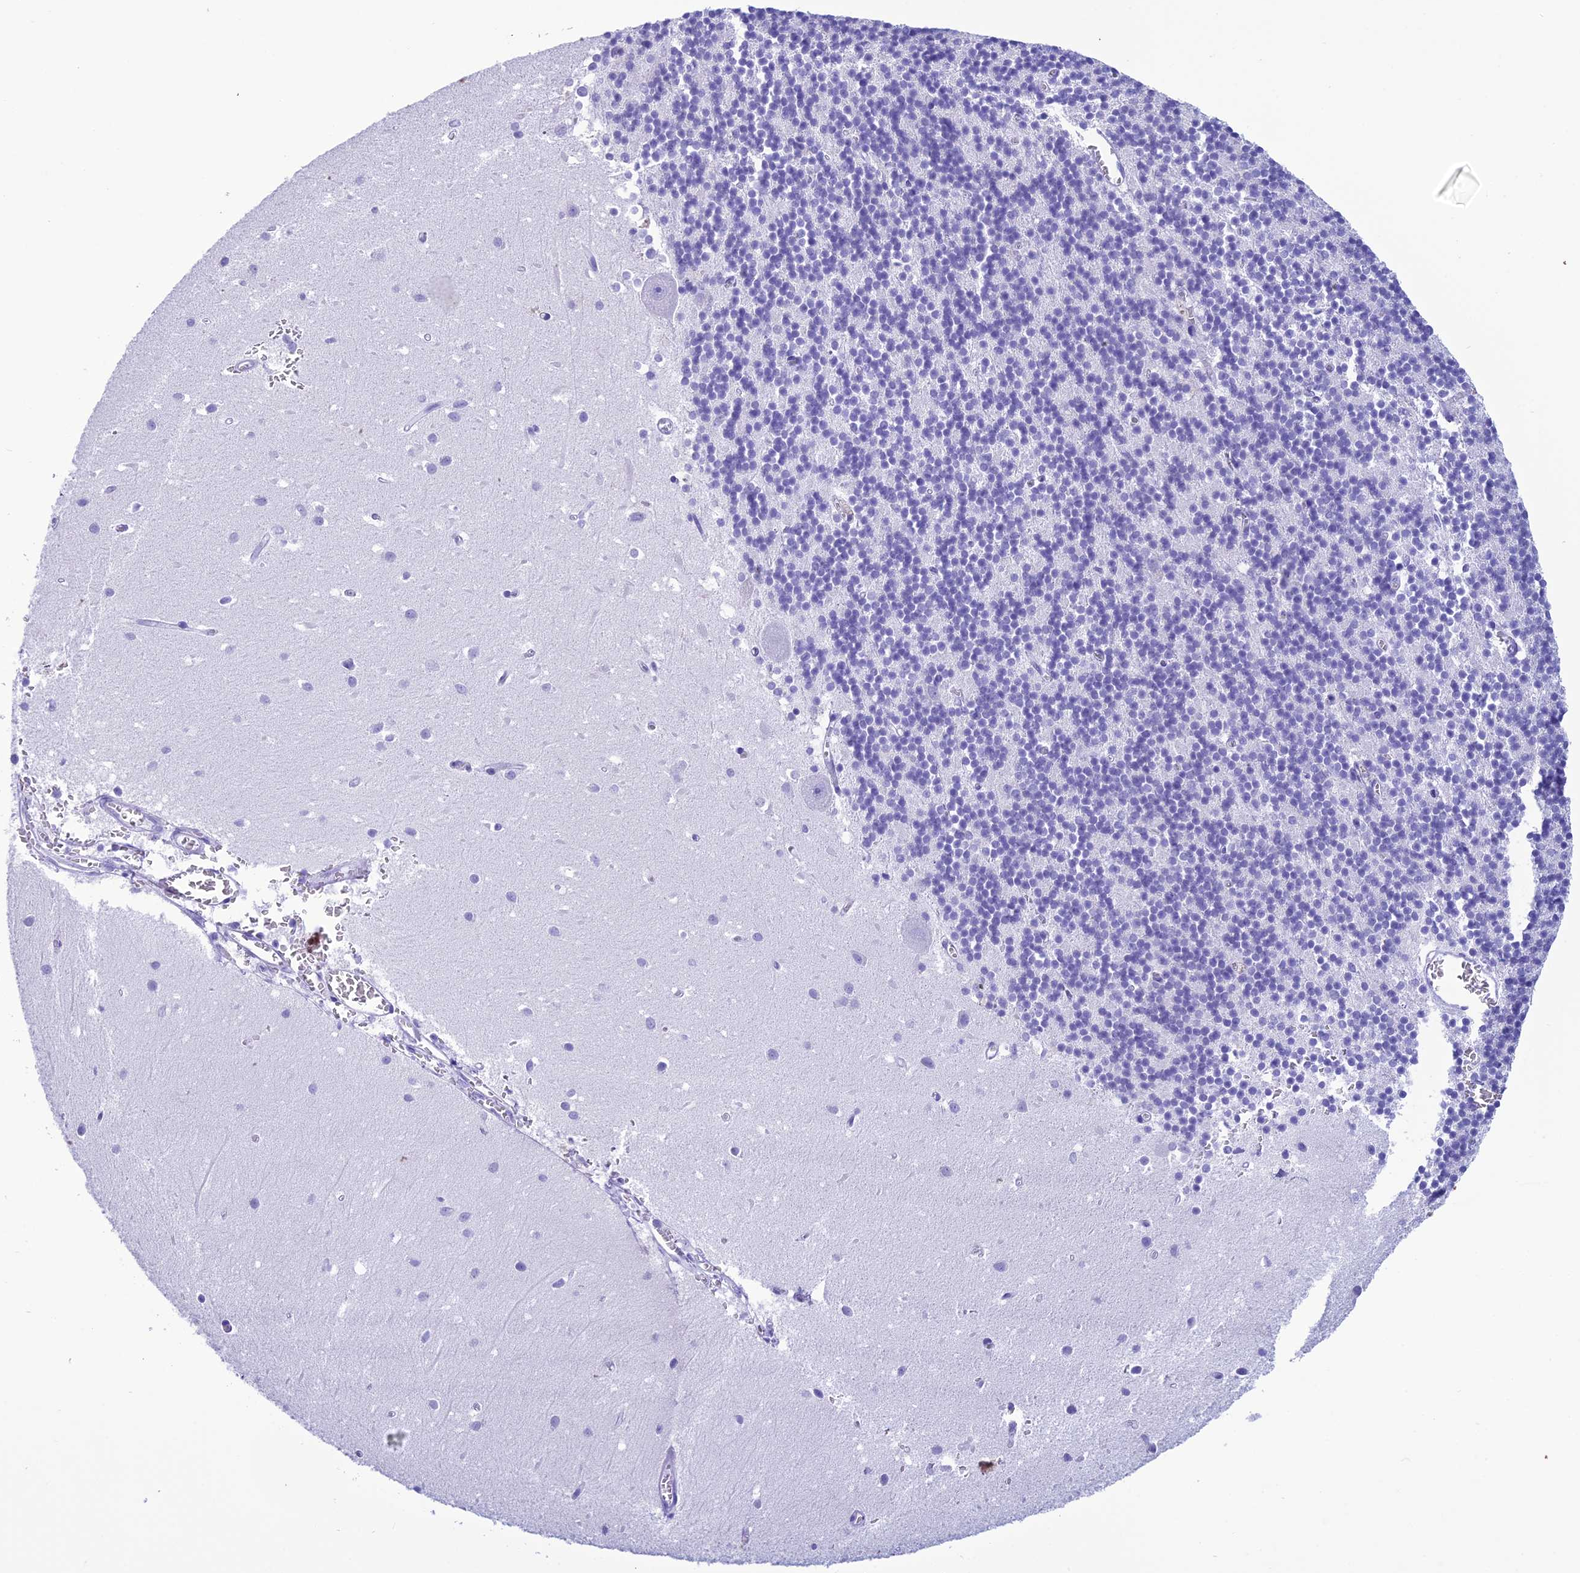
{"staining": {"intensity": "negative", "quantity": "none", "location": "none"}, "tissue": "cerebellum", "cell_type": "Cells in granular layer", "image_type": "normal", "snomed": [{"axis": "morphology", "description": "Normal tissue, NOS"}, {"axis": "topography", "description": "Cerebellum"}], "caption": "High magnification brightfield microscopy of unremarkable cerebellum stained with DAB (brown) and counterstained with hematoxylin (blue): cells in granular layer show no significant positivity.", "gene": "TRAM1L1", "patient": {"sex": "male", "age": 54}}